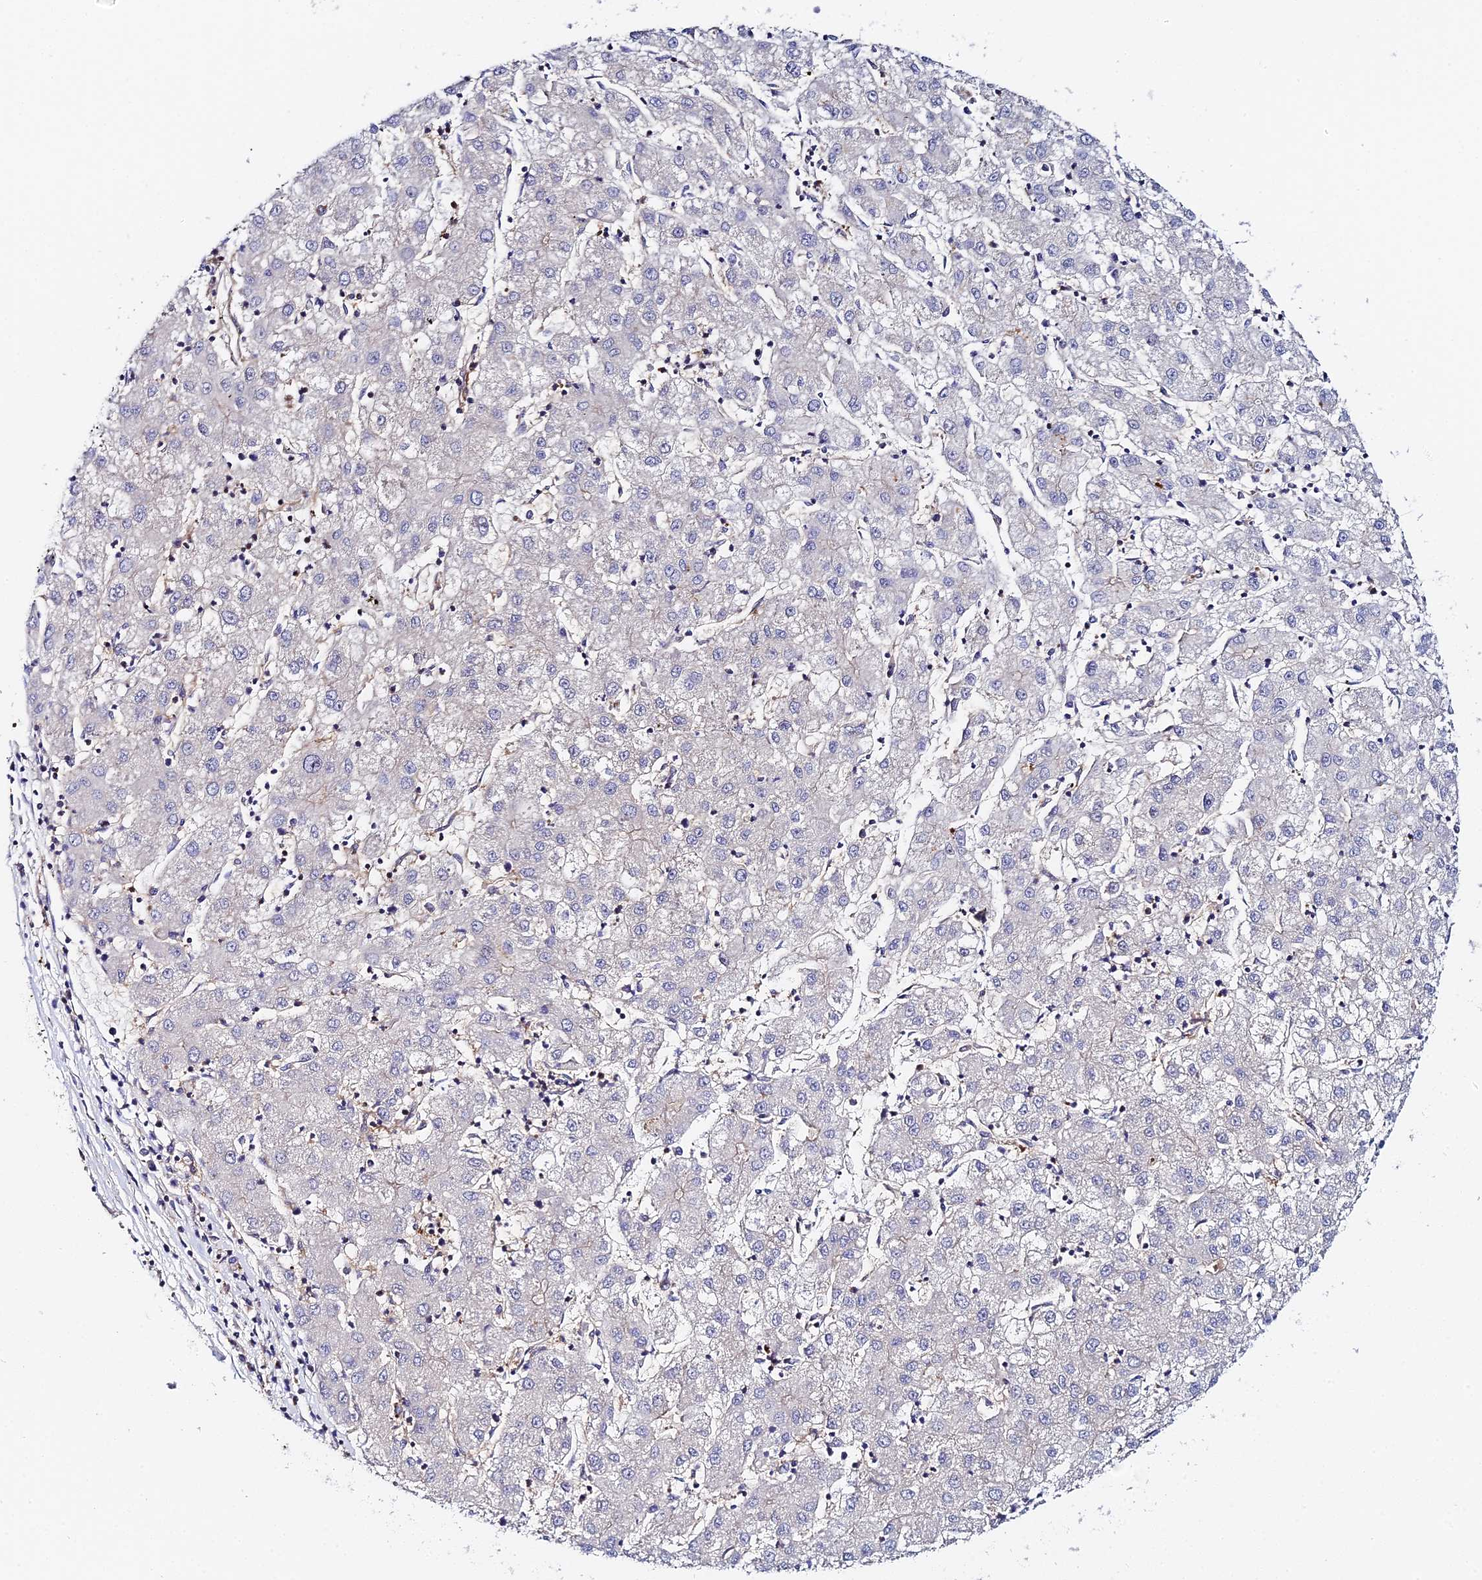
{"staining": {"intensity": "negative", "quantity": "none", "location": "none"}, "tissue": "liver cancer", "cell_type": "Tumor cells", "image_type": "cancer", "snomed": [{"axis": "morphology", "description": "Carcinoma, Hepatocellular, NOS"}, {"axis": "topography", "description": "Liver"}], "caption": "IHC image of liver cancer stained for a protein (brown), which exhibits no expression in tumor cells.", "gene": "GNG5B", "patient": {"sex": "male", "age": 72}}